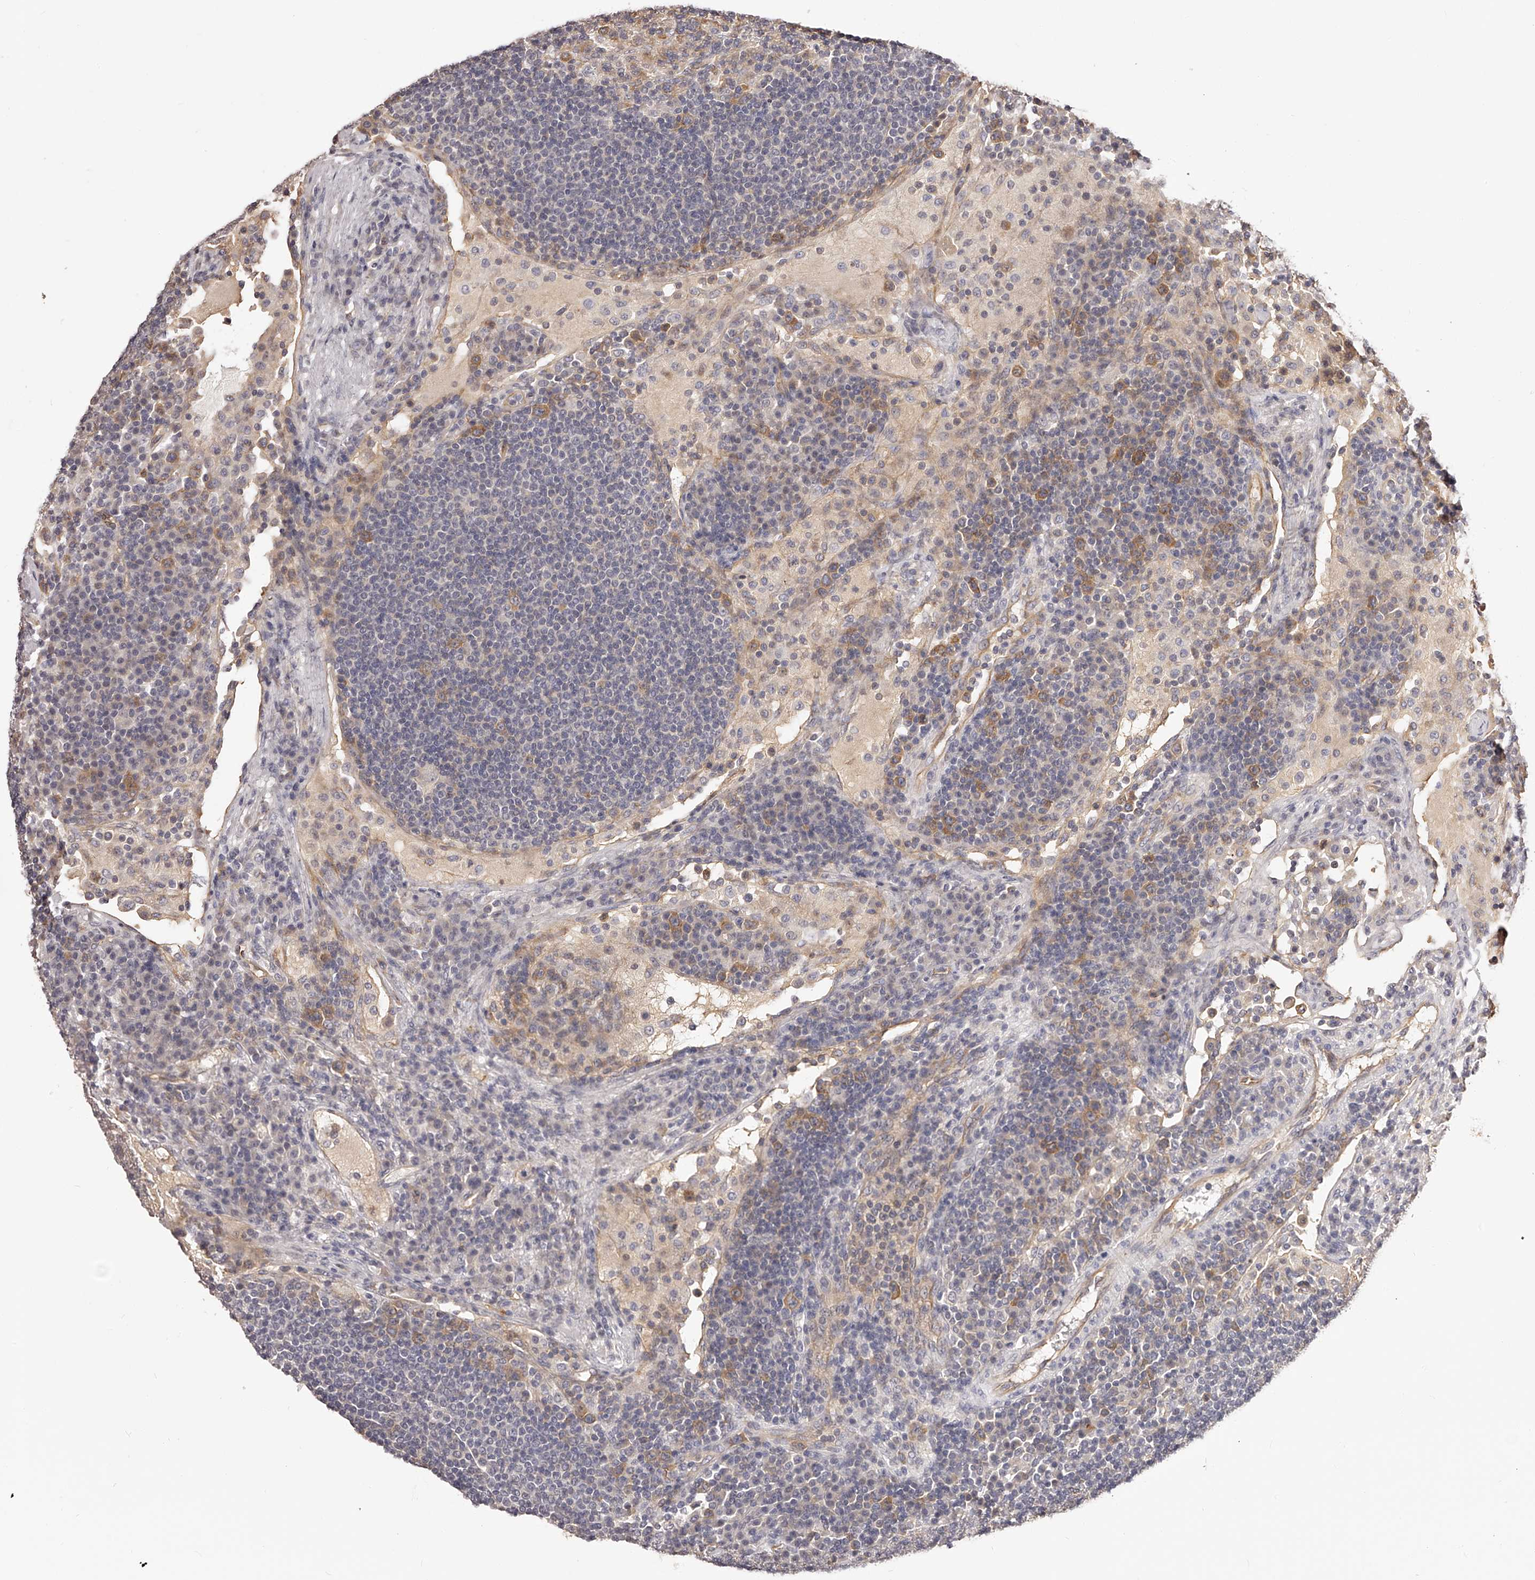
{"staining": {"intensity": "moderate", "quantity": "<25%", "location": "cytoplasmic/membranous"}, "tissue": "lymph node", "cell_type": "Germinal center cells", "image_type": "normal", "snomed": [{"axis": "morphology", "description": "Normal tissue, NOS"}, {"axis": "topography", "description": "Lymph node"}], "caption": "Immunohistochemical staining of unremarkable lymph node shows moderate cytoplasmic/membranous protein staining in approximately <25% of germinal center cells.", "gene": "LTV1", "patient": {"sex": "female", "age": 53}}